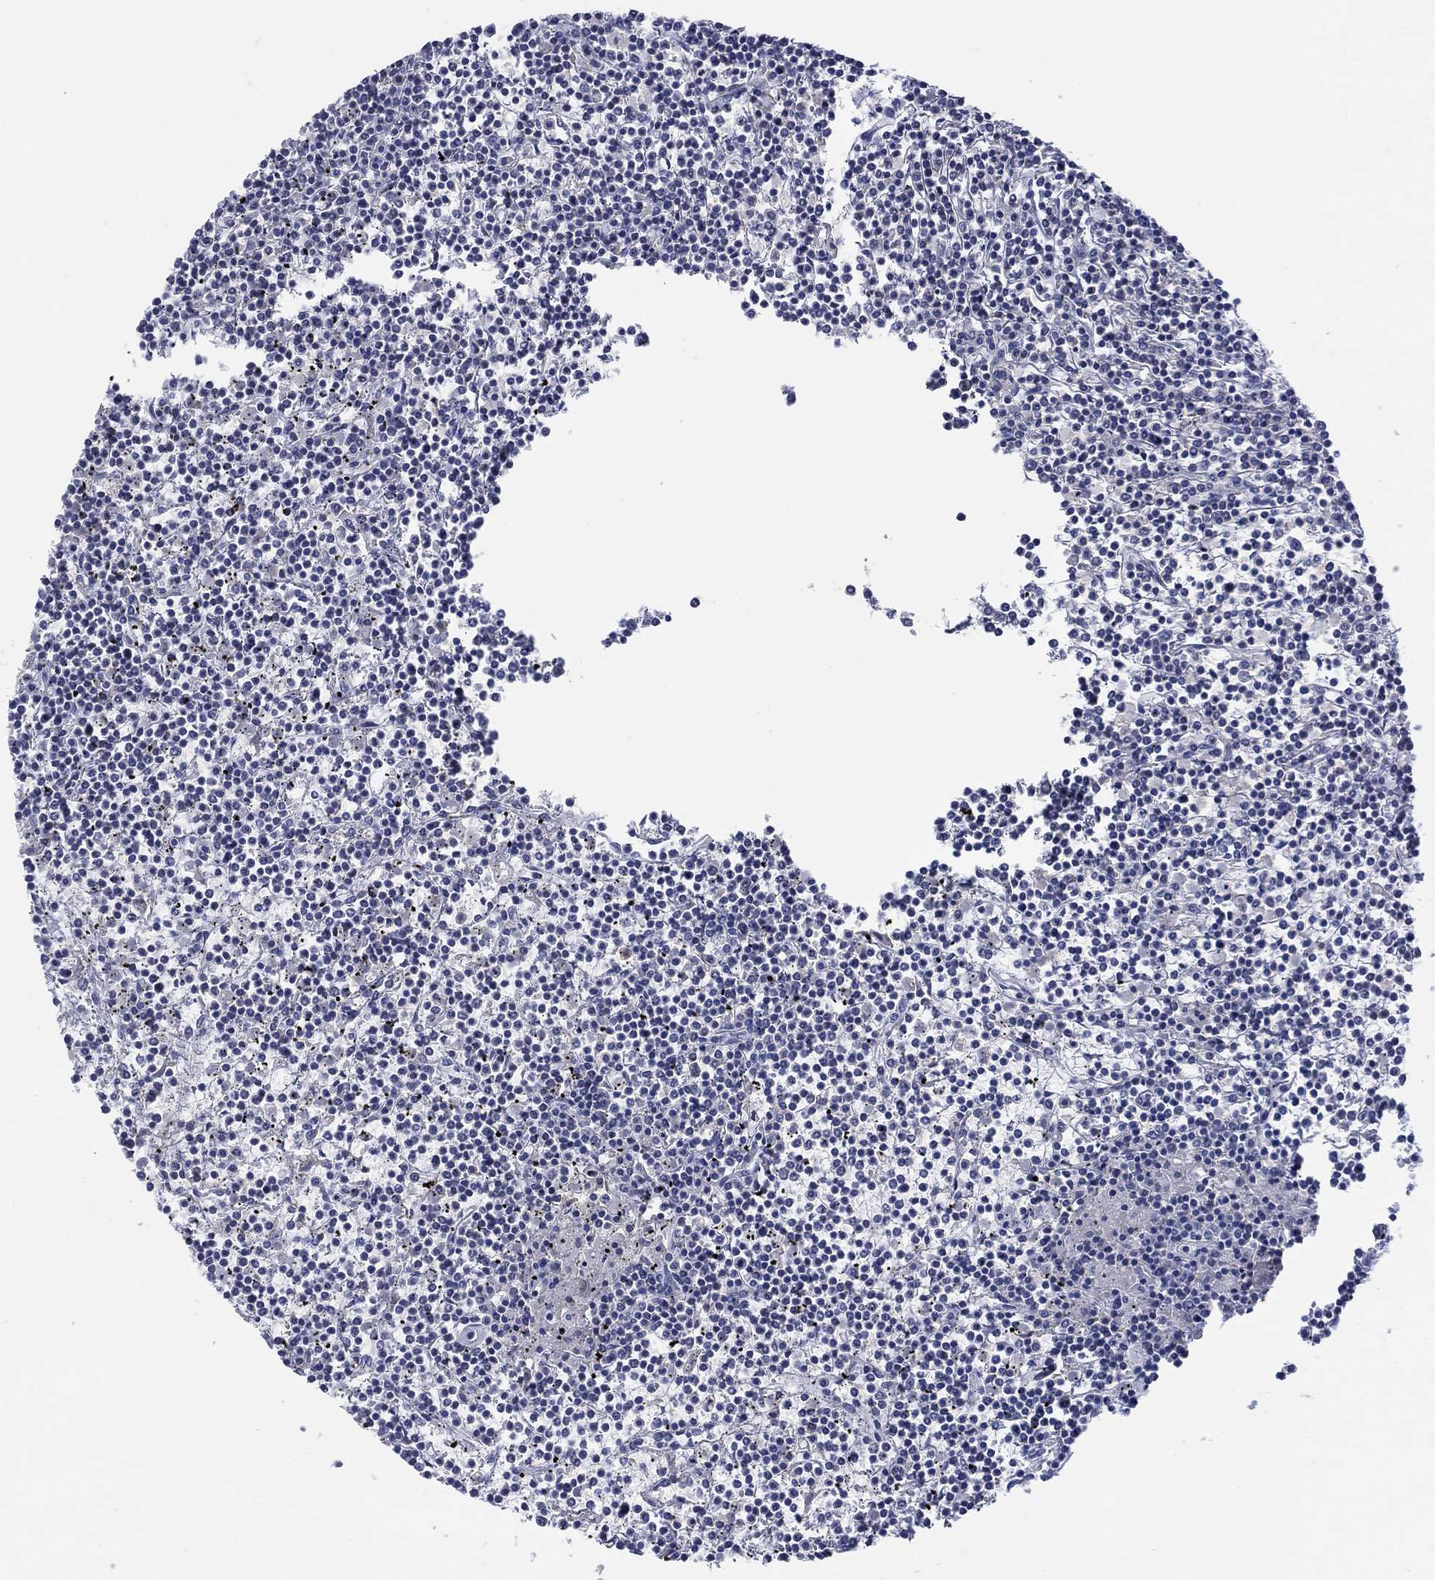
{"staining": {"intensity": "negative", "quantity": "none", "location": "none"}, "tissue": "lymphoma", "cell_type": "Tumor cells", "image_type": "cancer", "snomed": [{"axis": "morphology", "description": "Malignant lymphoma, non-Hodgkin's type, Low grade"}, {"axis": "topography", "description": "Spleen"}], "caption": "The micrograph displays no staining of tumor cells in malignant lymphoma, non-Hodgkin's type (low-grade).", "gene": "FER1L6", "patient": {"sex": "female", "age": 19}}